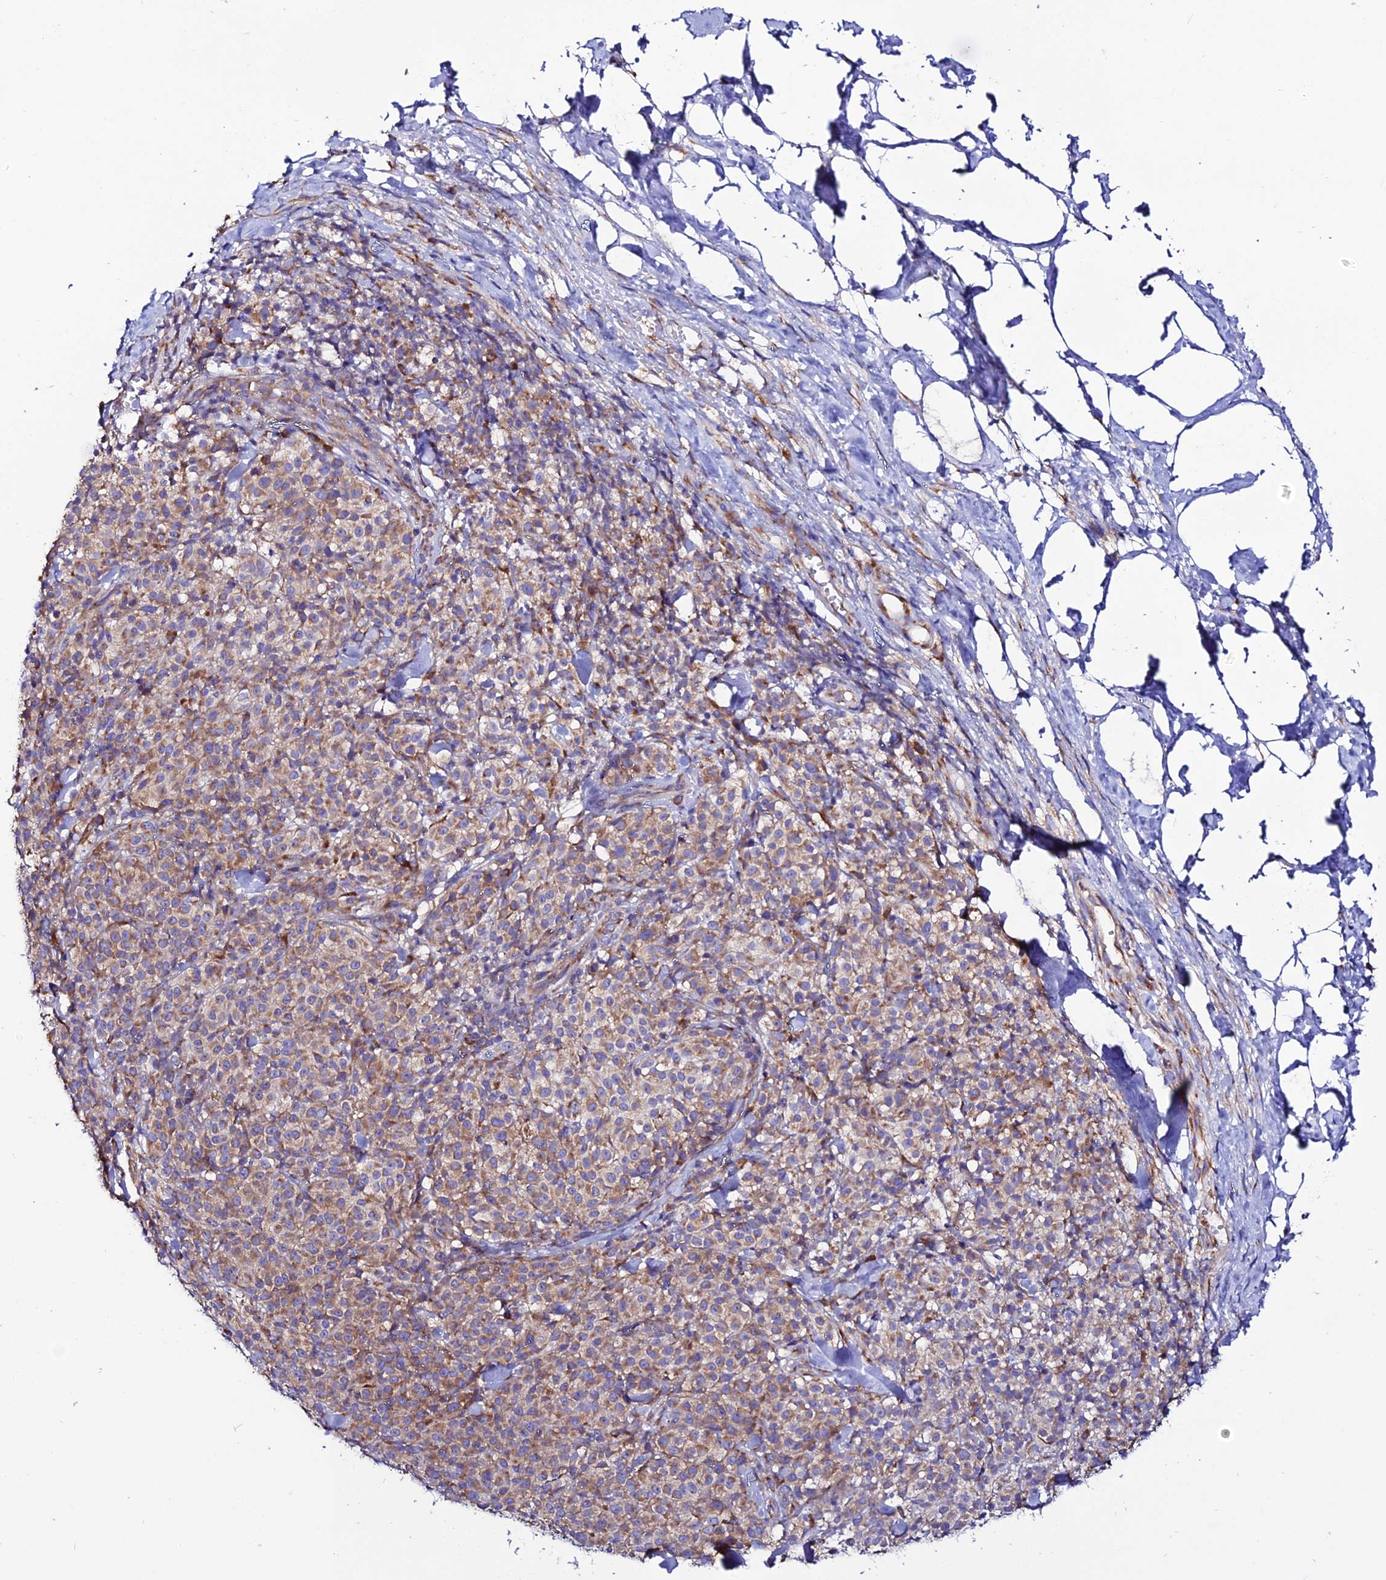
{"staining": {"intensity": "moderate", "quantity": ">75%", "location": "cytoplasmic/membranous"}, "tissue": "melanoma", "cell_type": "Tumor cells", "image_type": "cancer", "snomed": [{"axis": "morphology", "description": "Normal tissue, NOS"}, {"axis": "morphology", "description": "Malignant melanoma, NOS"}, {"axis": "topography", "description": "Skin"}], "caption": "The photomicrograph demonstrates immunohistochemical staining of melanoma. There is moderate cytoplasmic/membranous expression is present in about >75% of tumor cells. (IHC, brightfield microscopy, high magnification).", "gene": "EEF1G", "patient": {"sex": "female", "age": 34}}